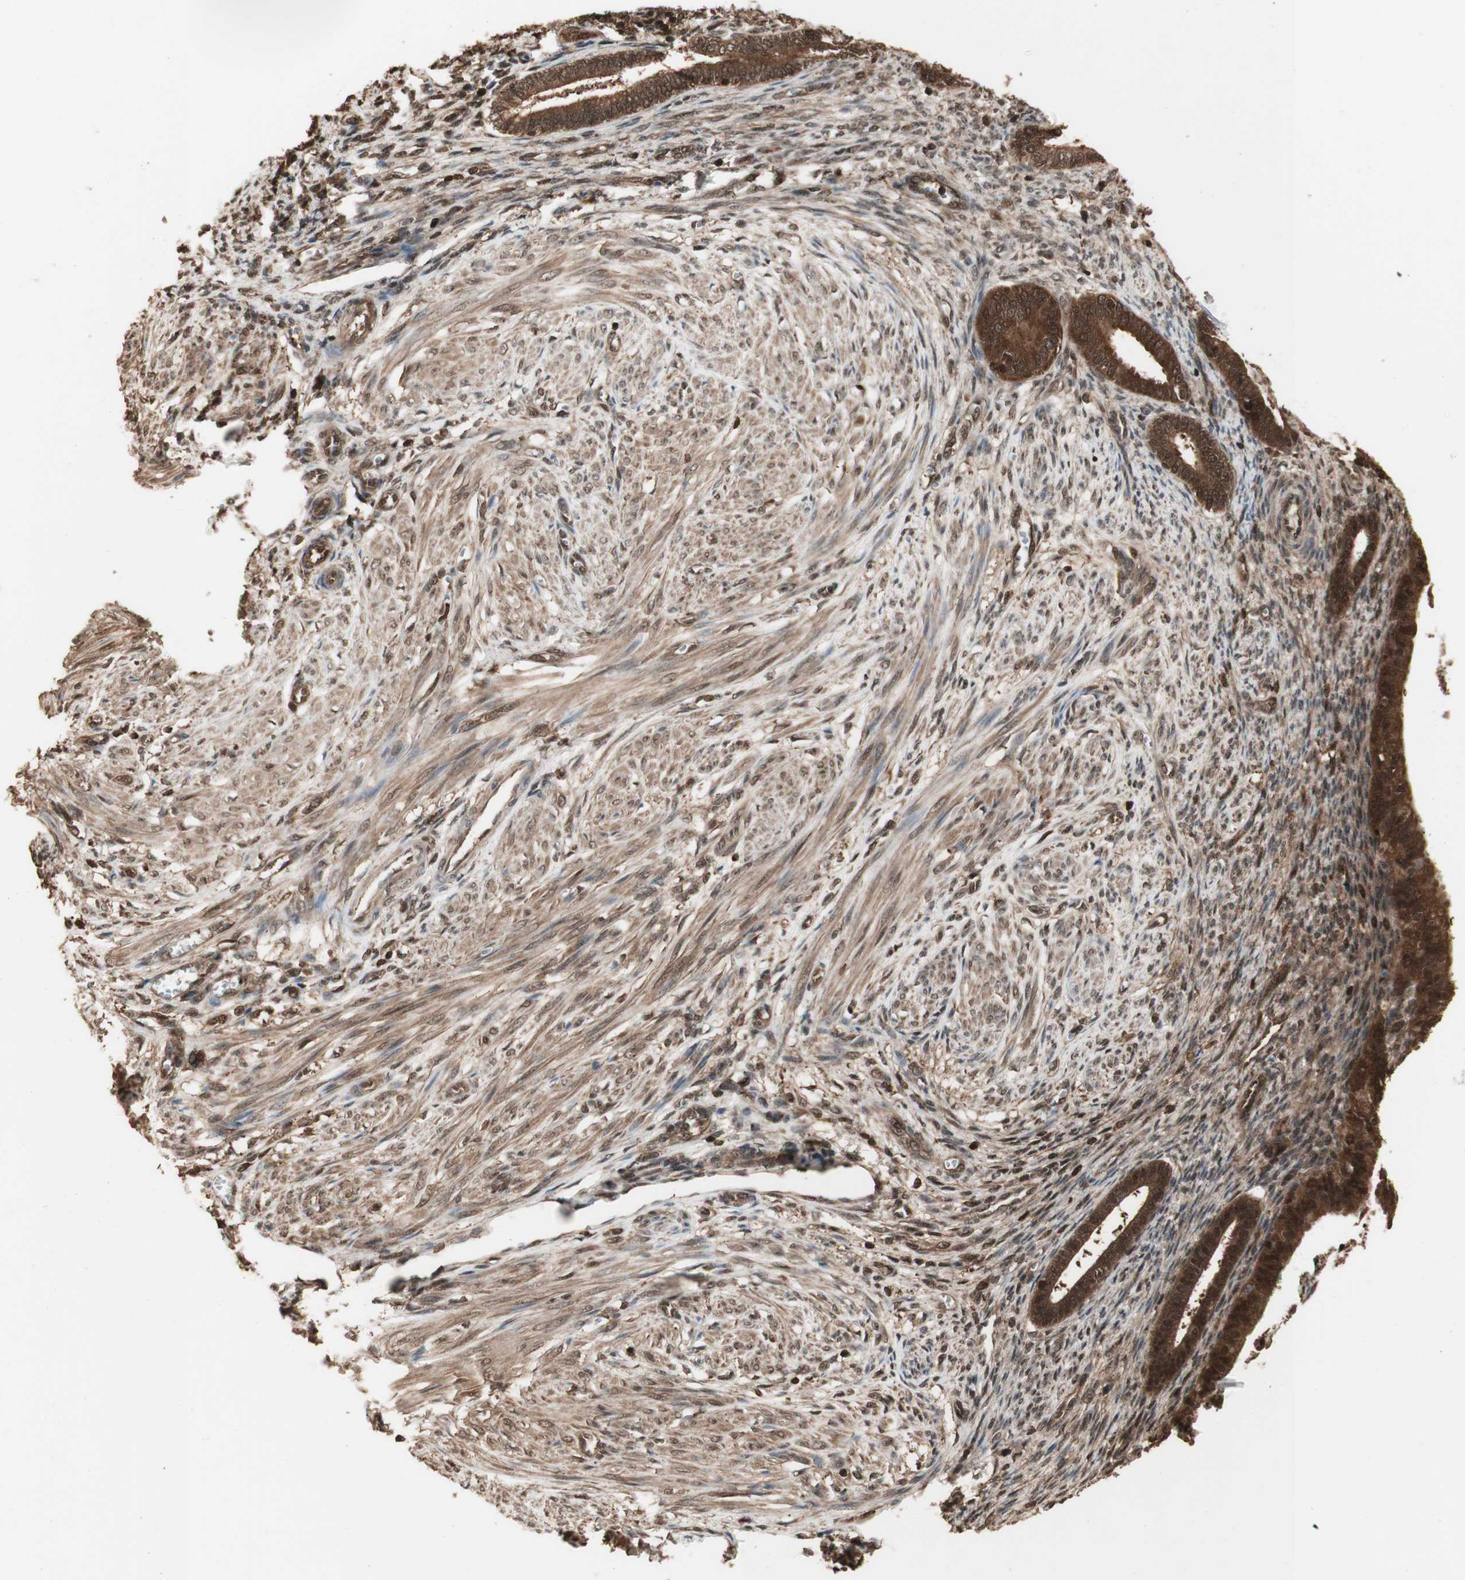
{"staining": {"intensity": "moderate", "quantity": ">75%", "location": "cytoplasmic/membranous"}, "tissue": "endometrium", "cell_type": "Cells in endometrial stroma", "image_type": "normal", "snomed": [{"axis": "morphology", "description": "Normal tissue, NOS"}, {"axis": "topography", "description": "Endometrium"}], "caption": "Endometrium stained with a brown dye displays moderate cytoplasmic/membranous positive expression in about >75% of cells in endometrial stroma.", "gene": "YWHAB", "patient": {"sex": "female", "age": 72}}